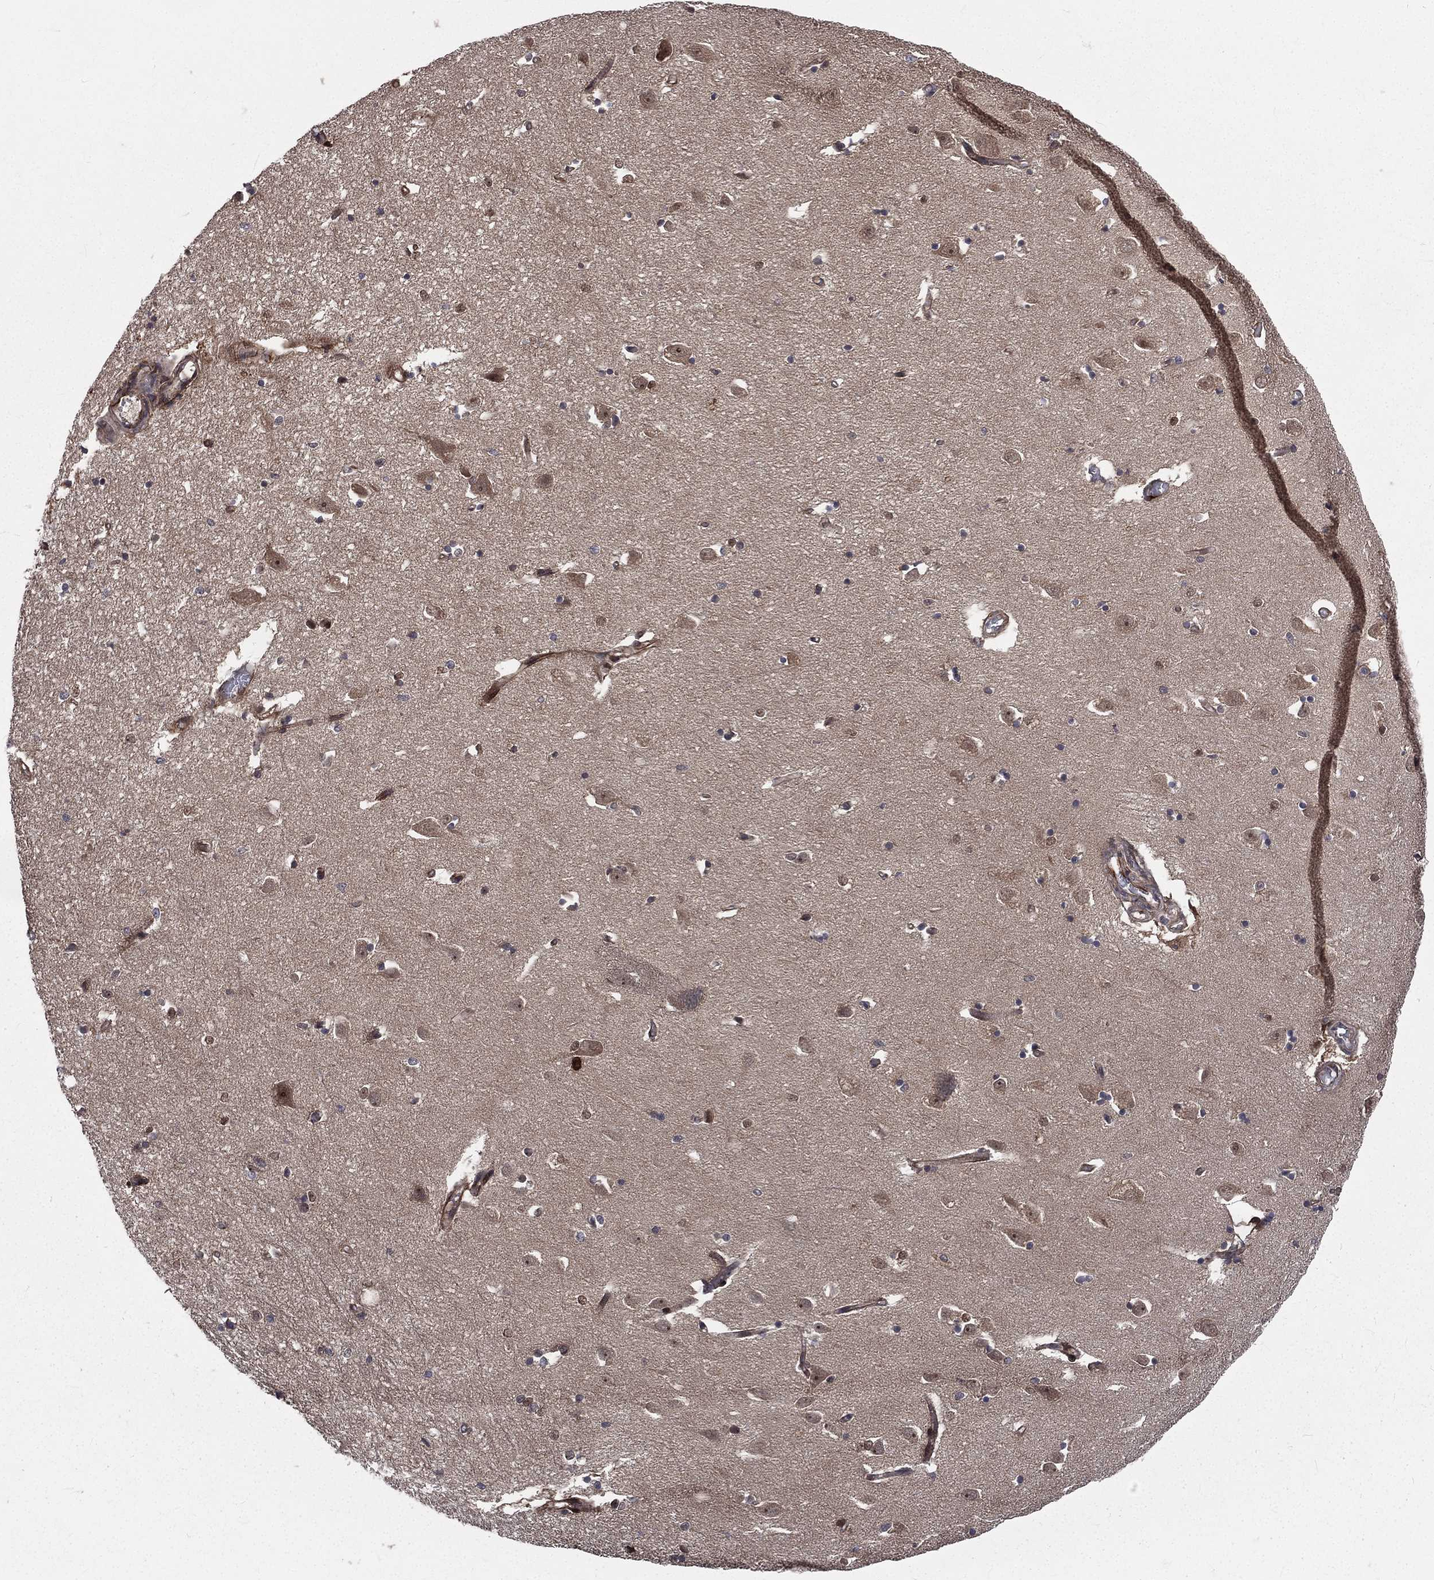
{"staining": {"intensity": "negative", "quantity": "none", "location": "none"}, "tissue": "hippocampus", "cell_type": "Glial cells", "image_type": "normal", "snomed": [{"axis": "morphology", "description": "Normal tissue, NOS"}, {"axis": "topography", "description": "Lateral ventricle wall"}, {"axis": "topography", "description": "Hippocampus"}], "caption": "Immunohistochemistry of unremarkable human hippocampus exhibits no expression in glial cells.", "gene": "ARL3", "patient": {"sex": "female", "age": 63}}